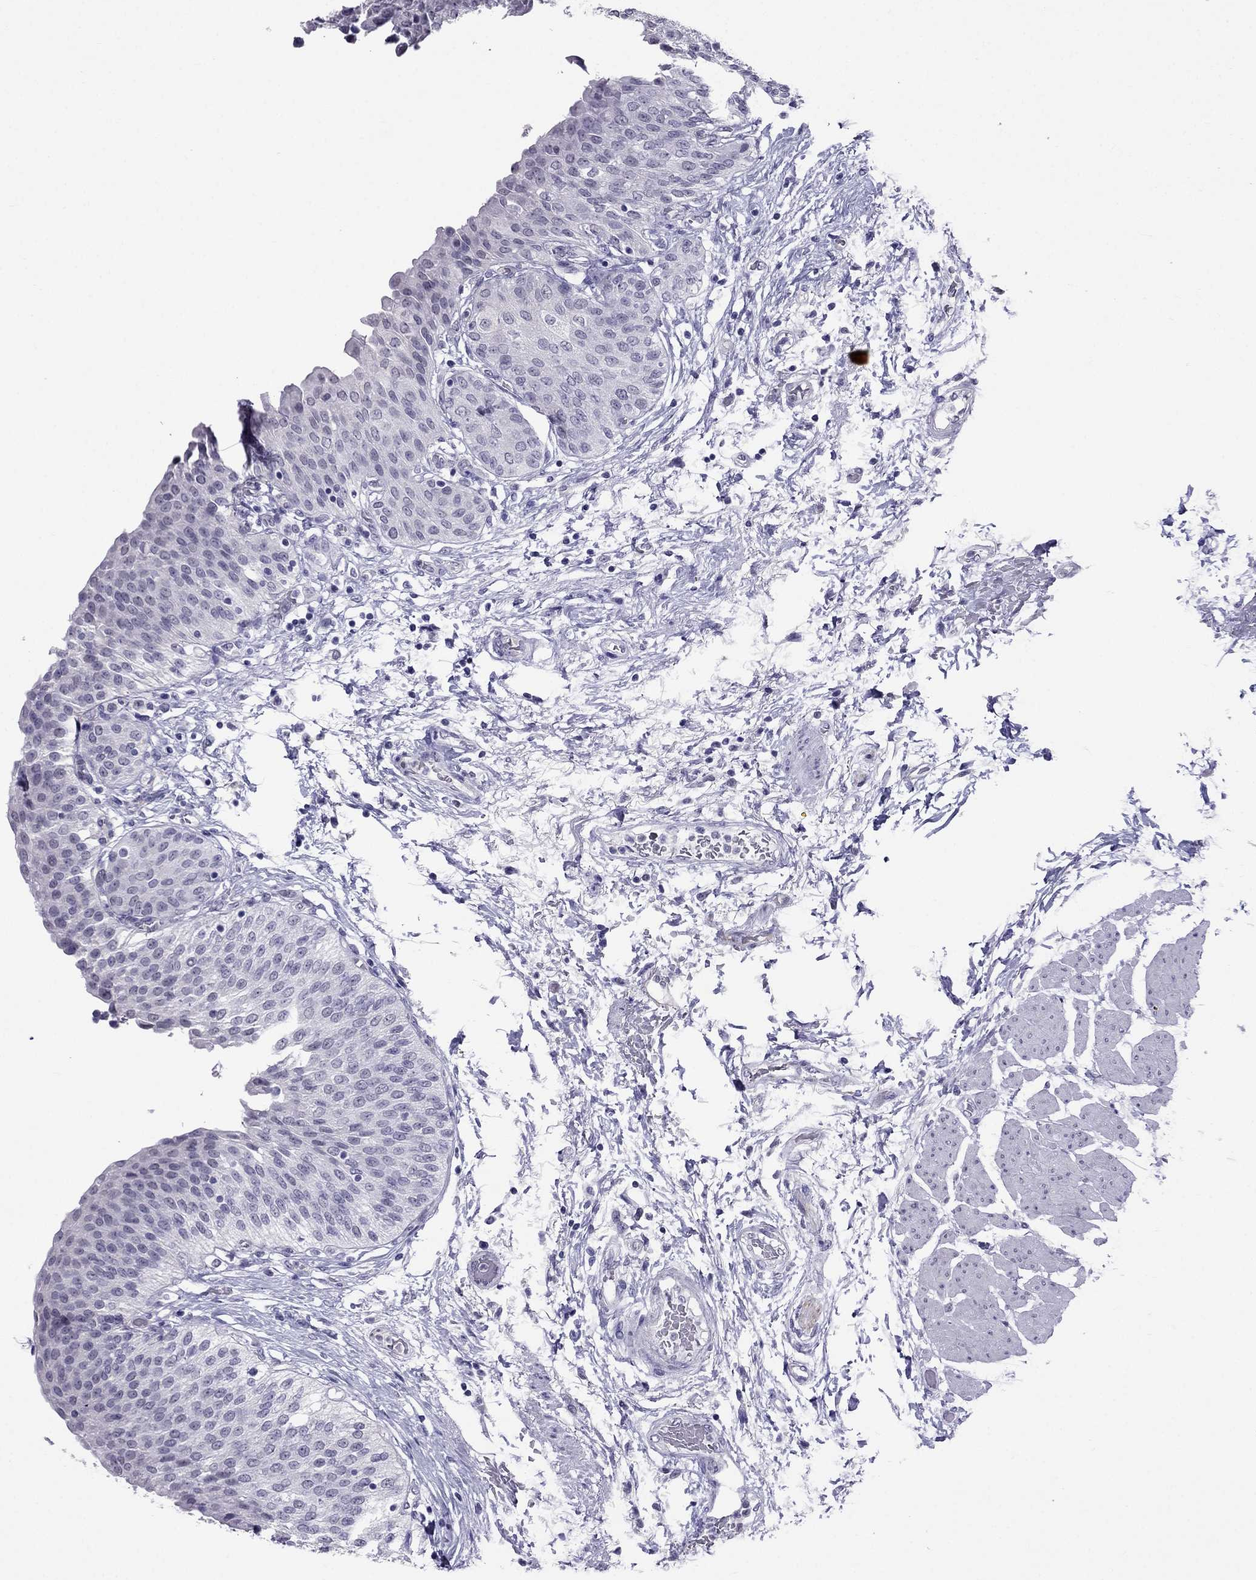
{"staining": {"intensity": "negative", "quantity": "none", "location": "none"}, "tissue": "urinary bladder", "cell_type": "Urothelial cells", "image_type": "normal", "snomed": [{"axis": "morphology", "description": "Normal tissue, NOS"}, {"axis": "morphology", "description": "Metaplasia, NOS"}, {"axis": "topography", "description": "Urinary bladder"}], "caption": "Micrograph shows no significant protein positivity in urothelial cells of unremarkable urinary bladder.", "gene": "CROCC2", "patient": {"sex": "male", "age": 68}}